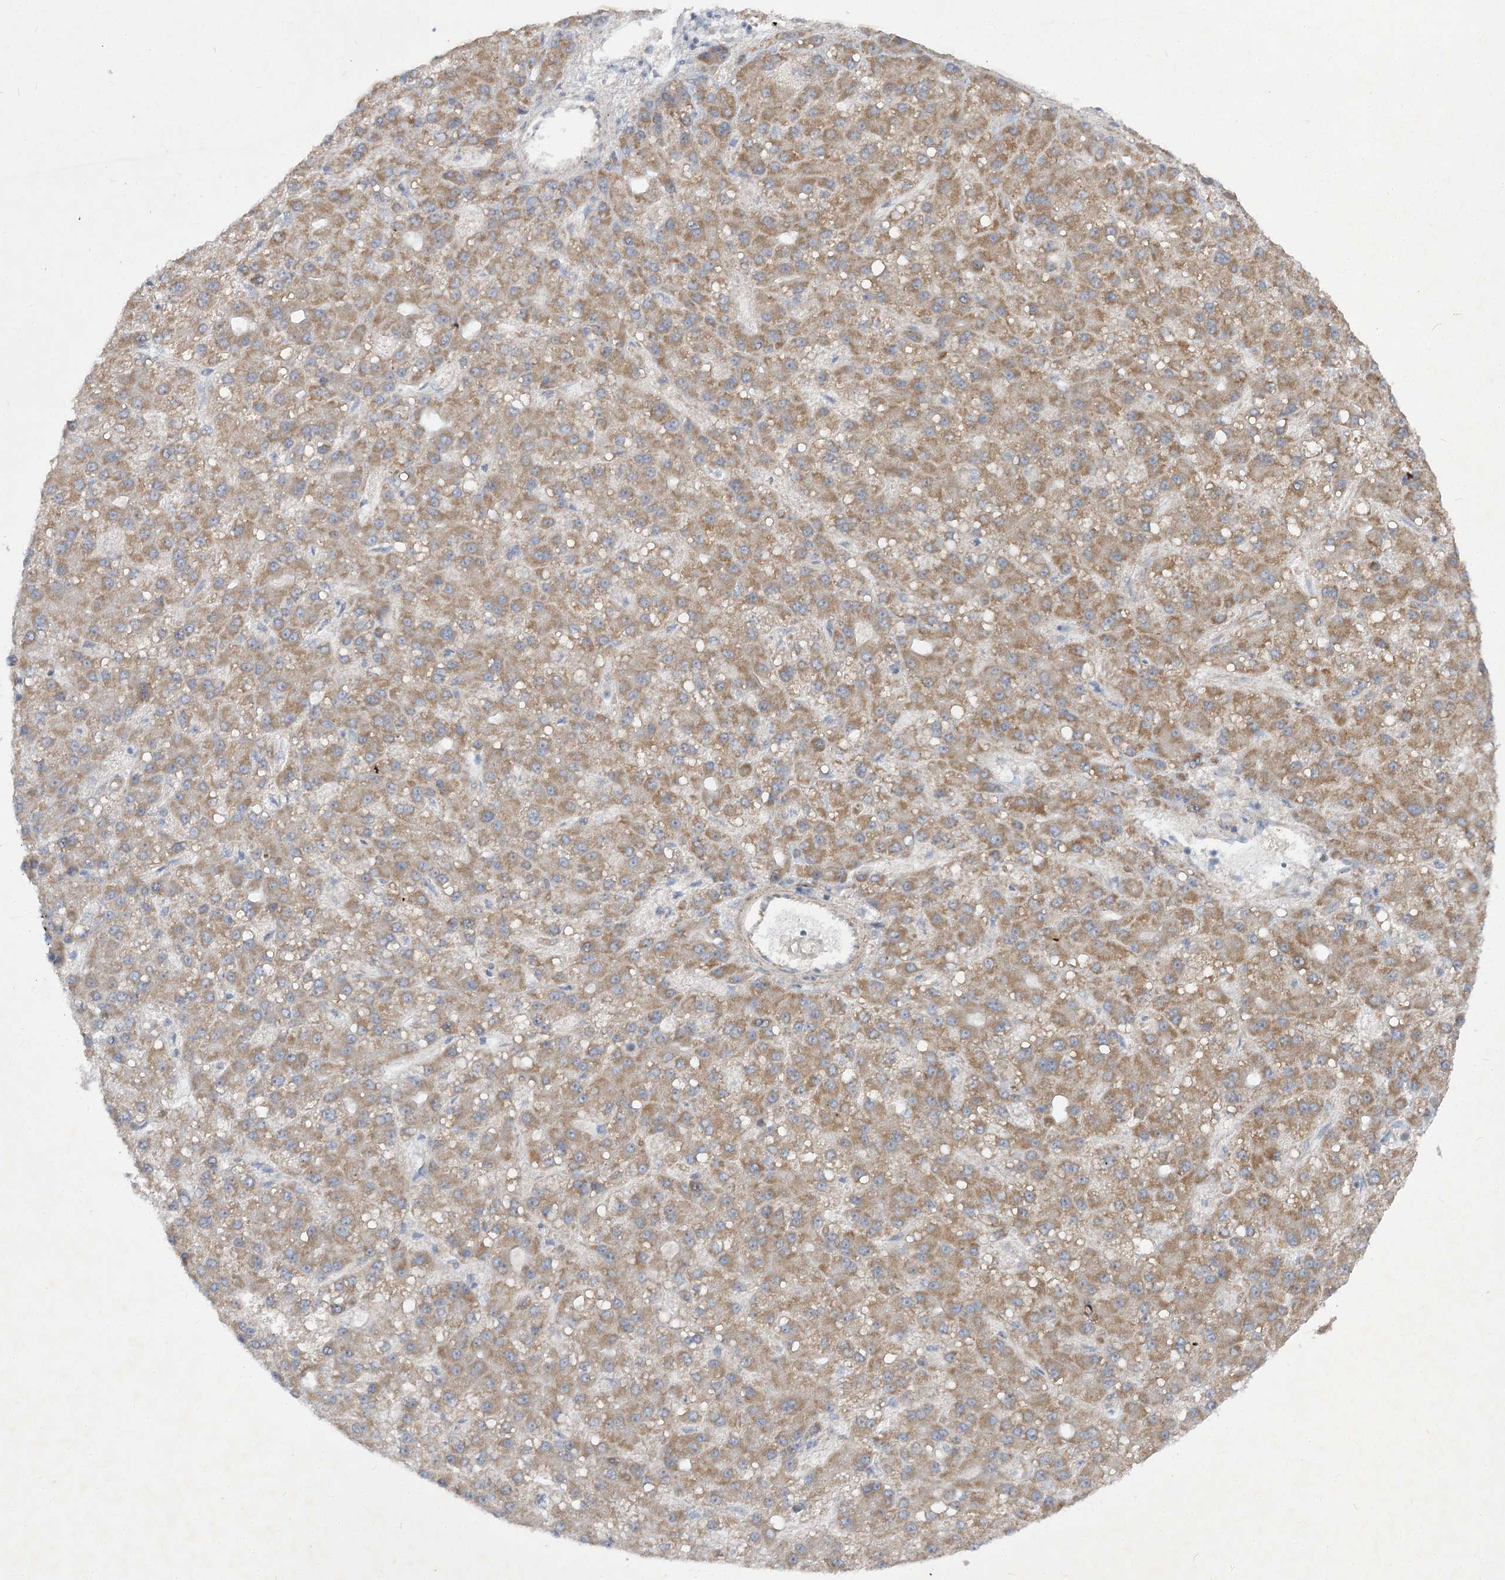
{"staining": {"intensity": "moderate", "quantity": ">75%", "location": "cytoplasmic/membranous"}, "tissue": "liver cancer", "cell_type": "Tumor cells", "image_type": "cancer", "snomed": [{"axis": "morphology", "description": "Carcinoma, Hepatocellular, NOS"}, {"axis": "topography", "description": "Liver"}], "caption": "This is an image of immunohistochemistry staining of liver hepatocellular carcinoma, which shows moderate expression in the cytoplasmic/membranous of tumor cells.", "gene": "KIAA0825", "patient": {"sex": "male", "age": 67}}